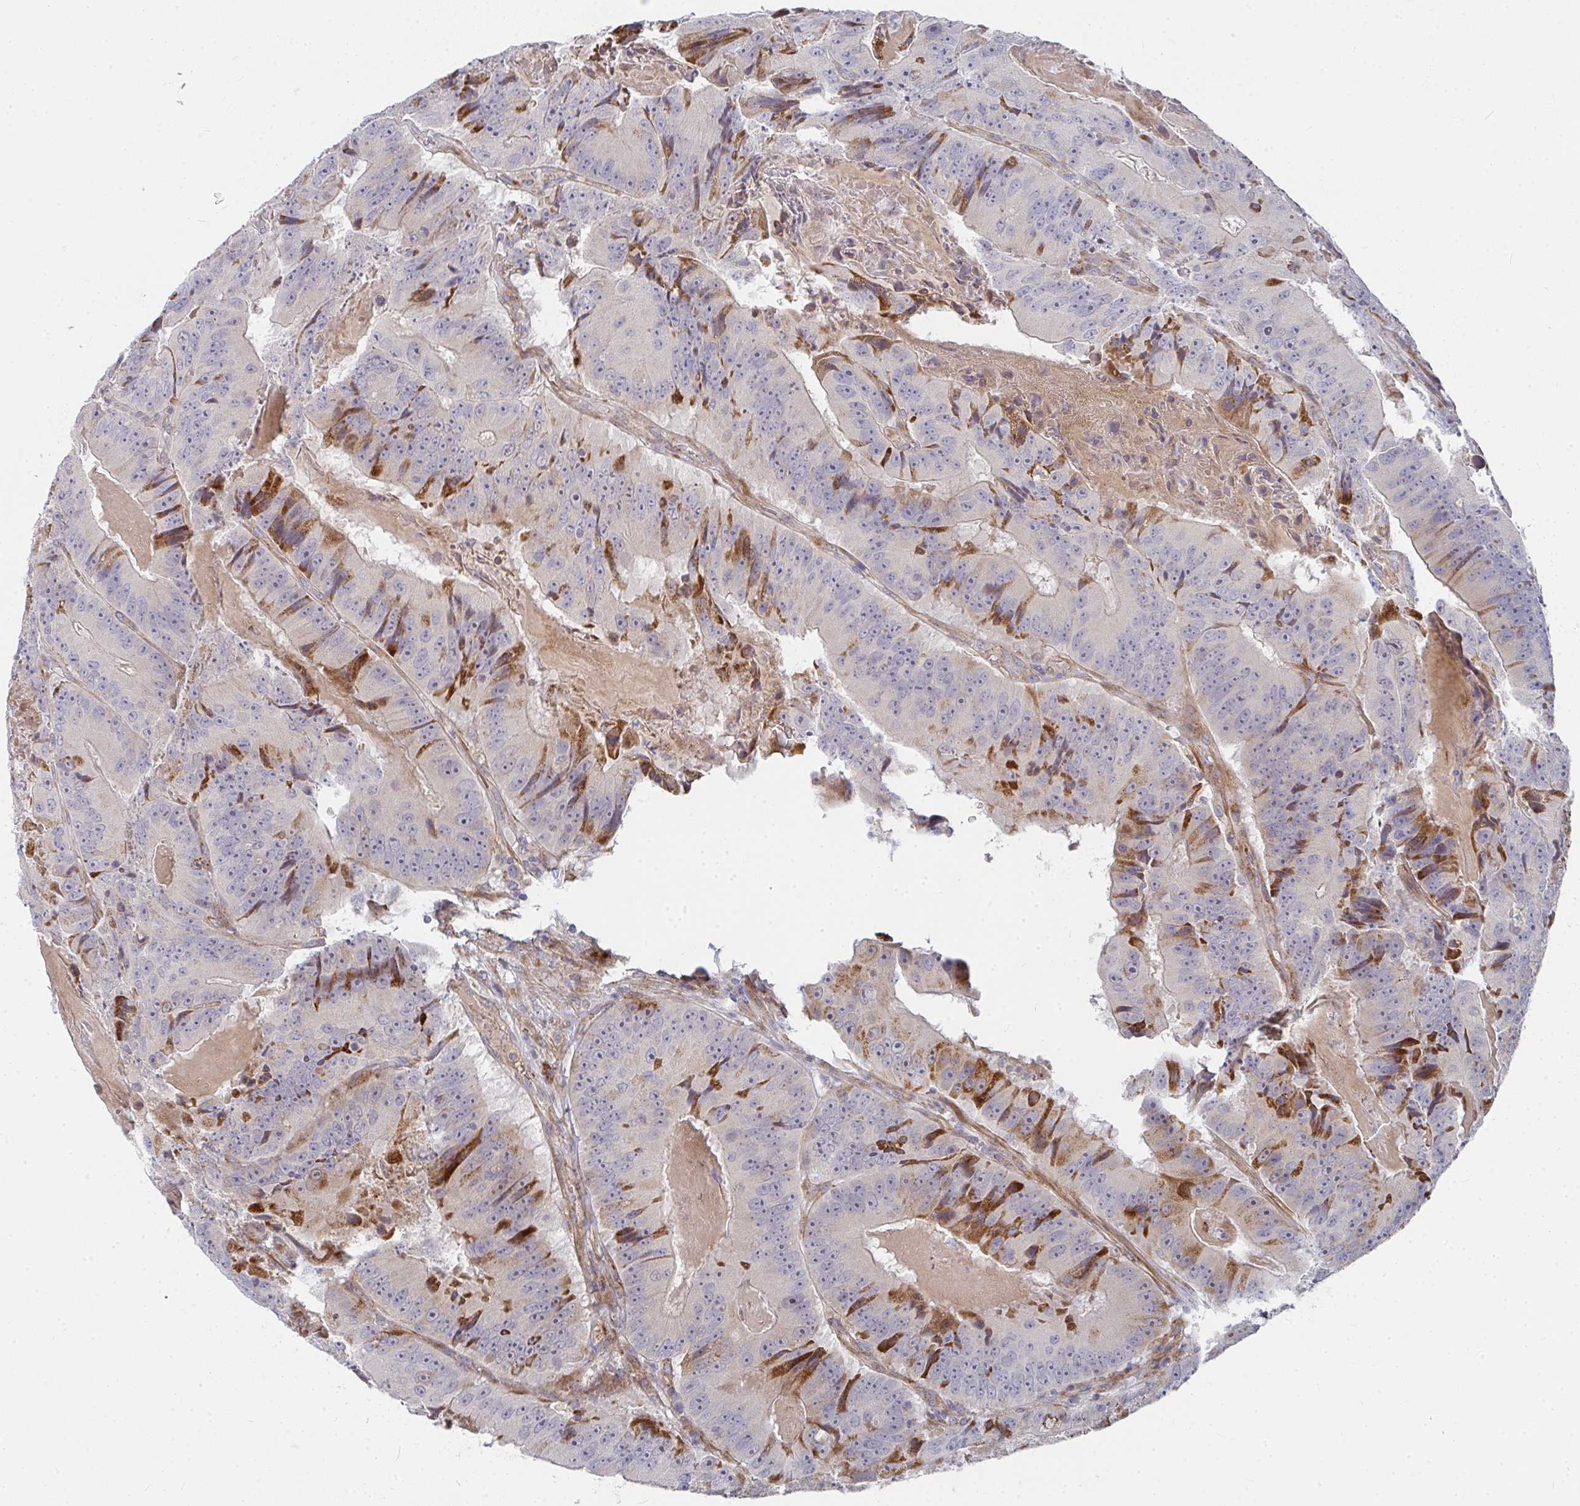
{"staining": {"intensity": "strong", "quantity": "<25%", "location": "cytoplasmic/membranous"}, "tissue": "colorectal cancer", "cell_type": "Tumor cells", "image_type": "cancer", "snomed": [{"axis": "morphology", "description": "Adenocarcinoma, NOS"}, {"axis": "topography", "description": "Colon"}], "caption": "Immunohistochemical staining of colorectal cancer (adenocarcinoma) displays medium levels of strong cytoplasmic/membranous protein expression in approximately <25% of tumor cells. The protein is stained brown, and the nuclei are stained in blue (DAB (3,3'-diaminobenzidine) IHC with brightfield microscopy, high magnification).", "gene": "RHEBL1", "patient": {"sex": "female", "age": 86}}